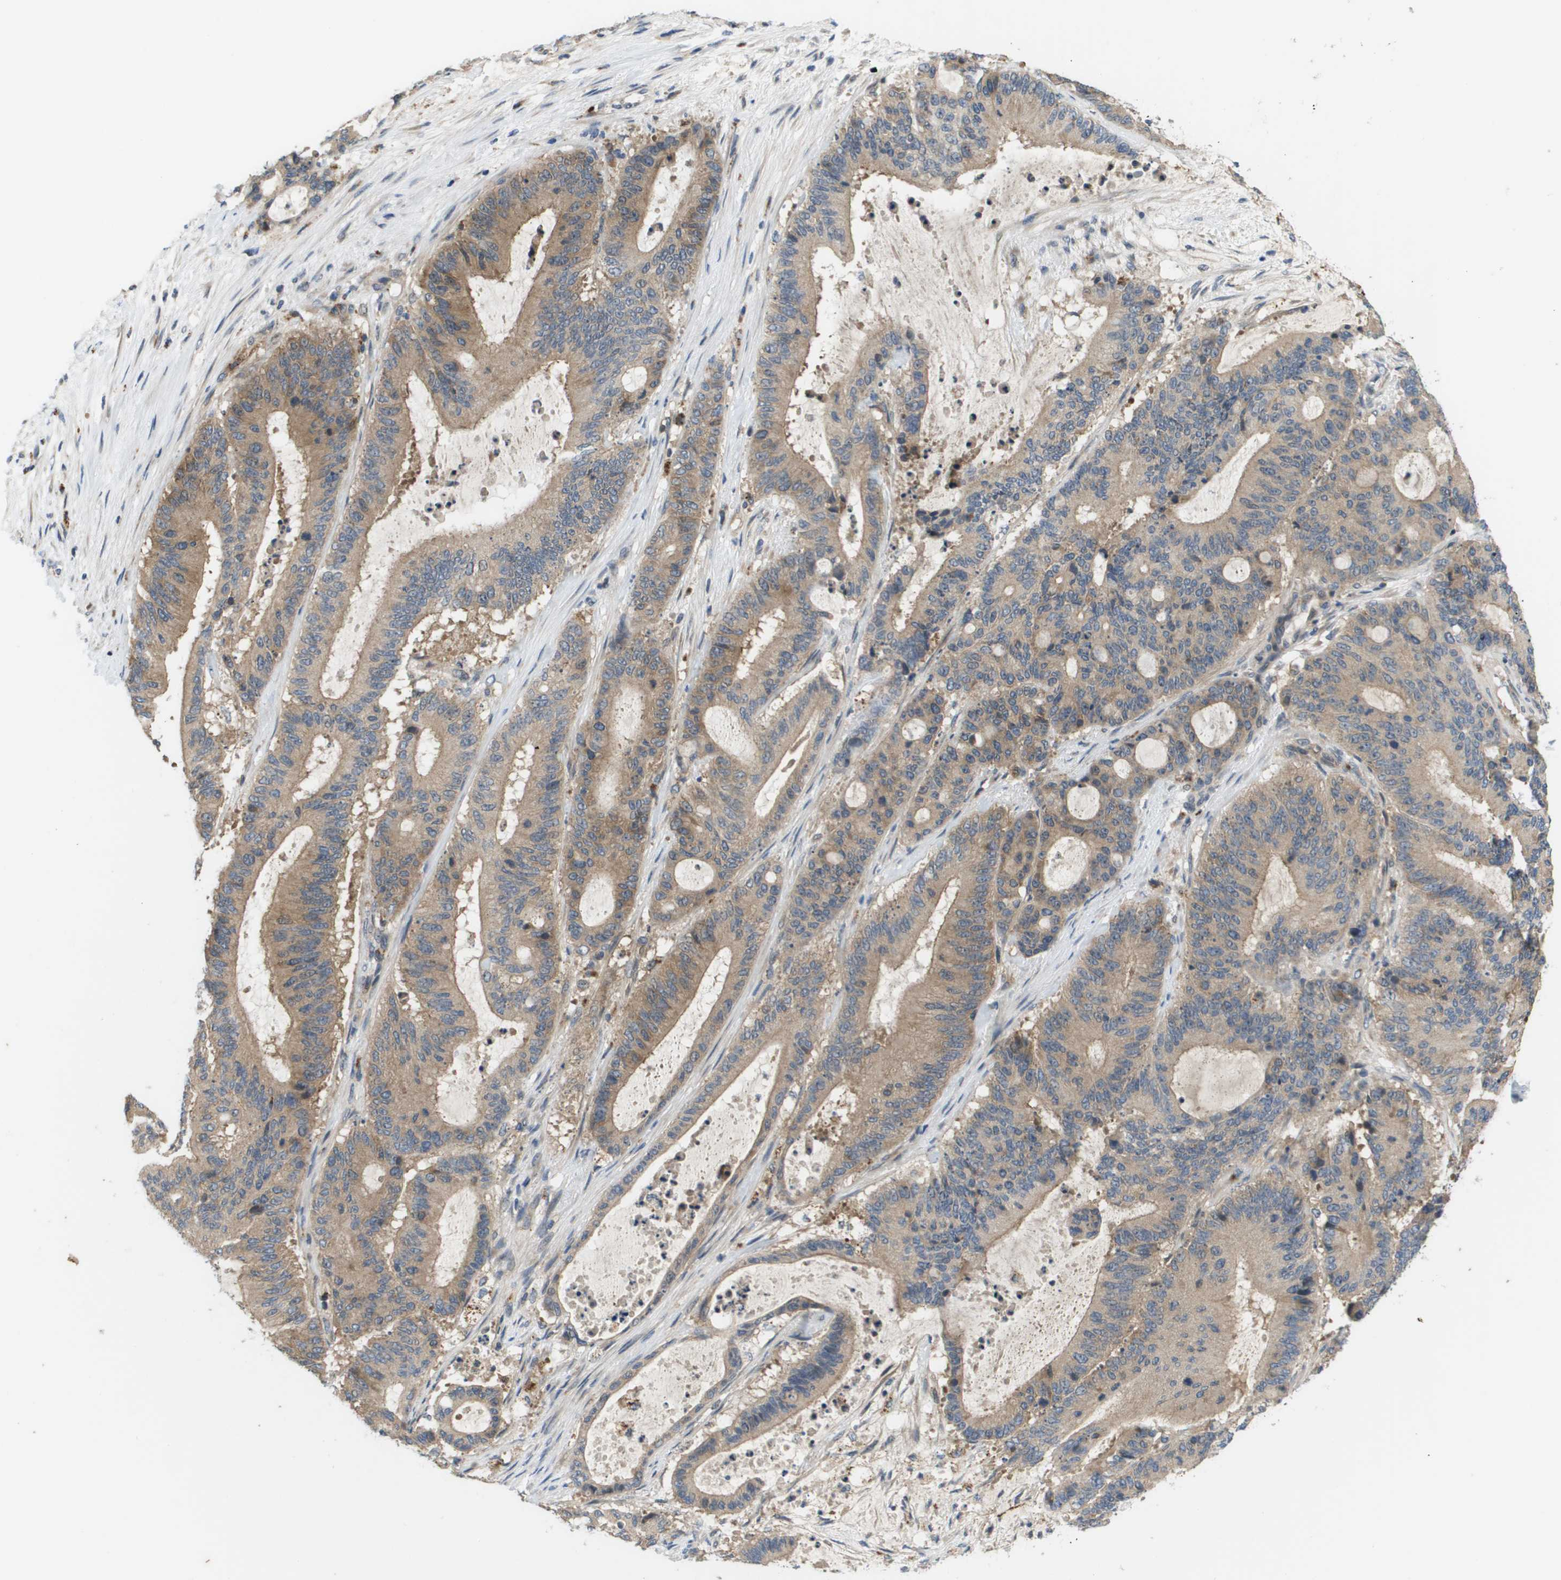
{"staining": {"intensity": "moderate", "quantity": ">75%", "location": "cytoplasmic/membranous"}, "tissue": "liver cancer", "cell_type": "Tumor cells", "image_type": "cancer", "snomed": [{"axis": "morphology", "description": "Cholangiocarcinoma"}, {"axis": "topography", "description": "Liver"}], "caption": "An image of liver cancer (cholangiocarcinoma) stained for a protein reveals moderate cytoplasmic/membranous brown staining in tumor cells.", "gene": "SLC25A20", "patient": {"sex": "female", "age": 73}}